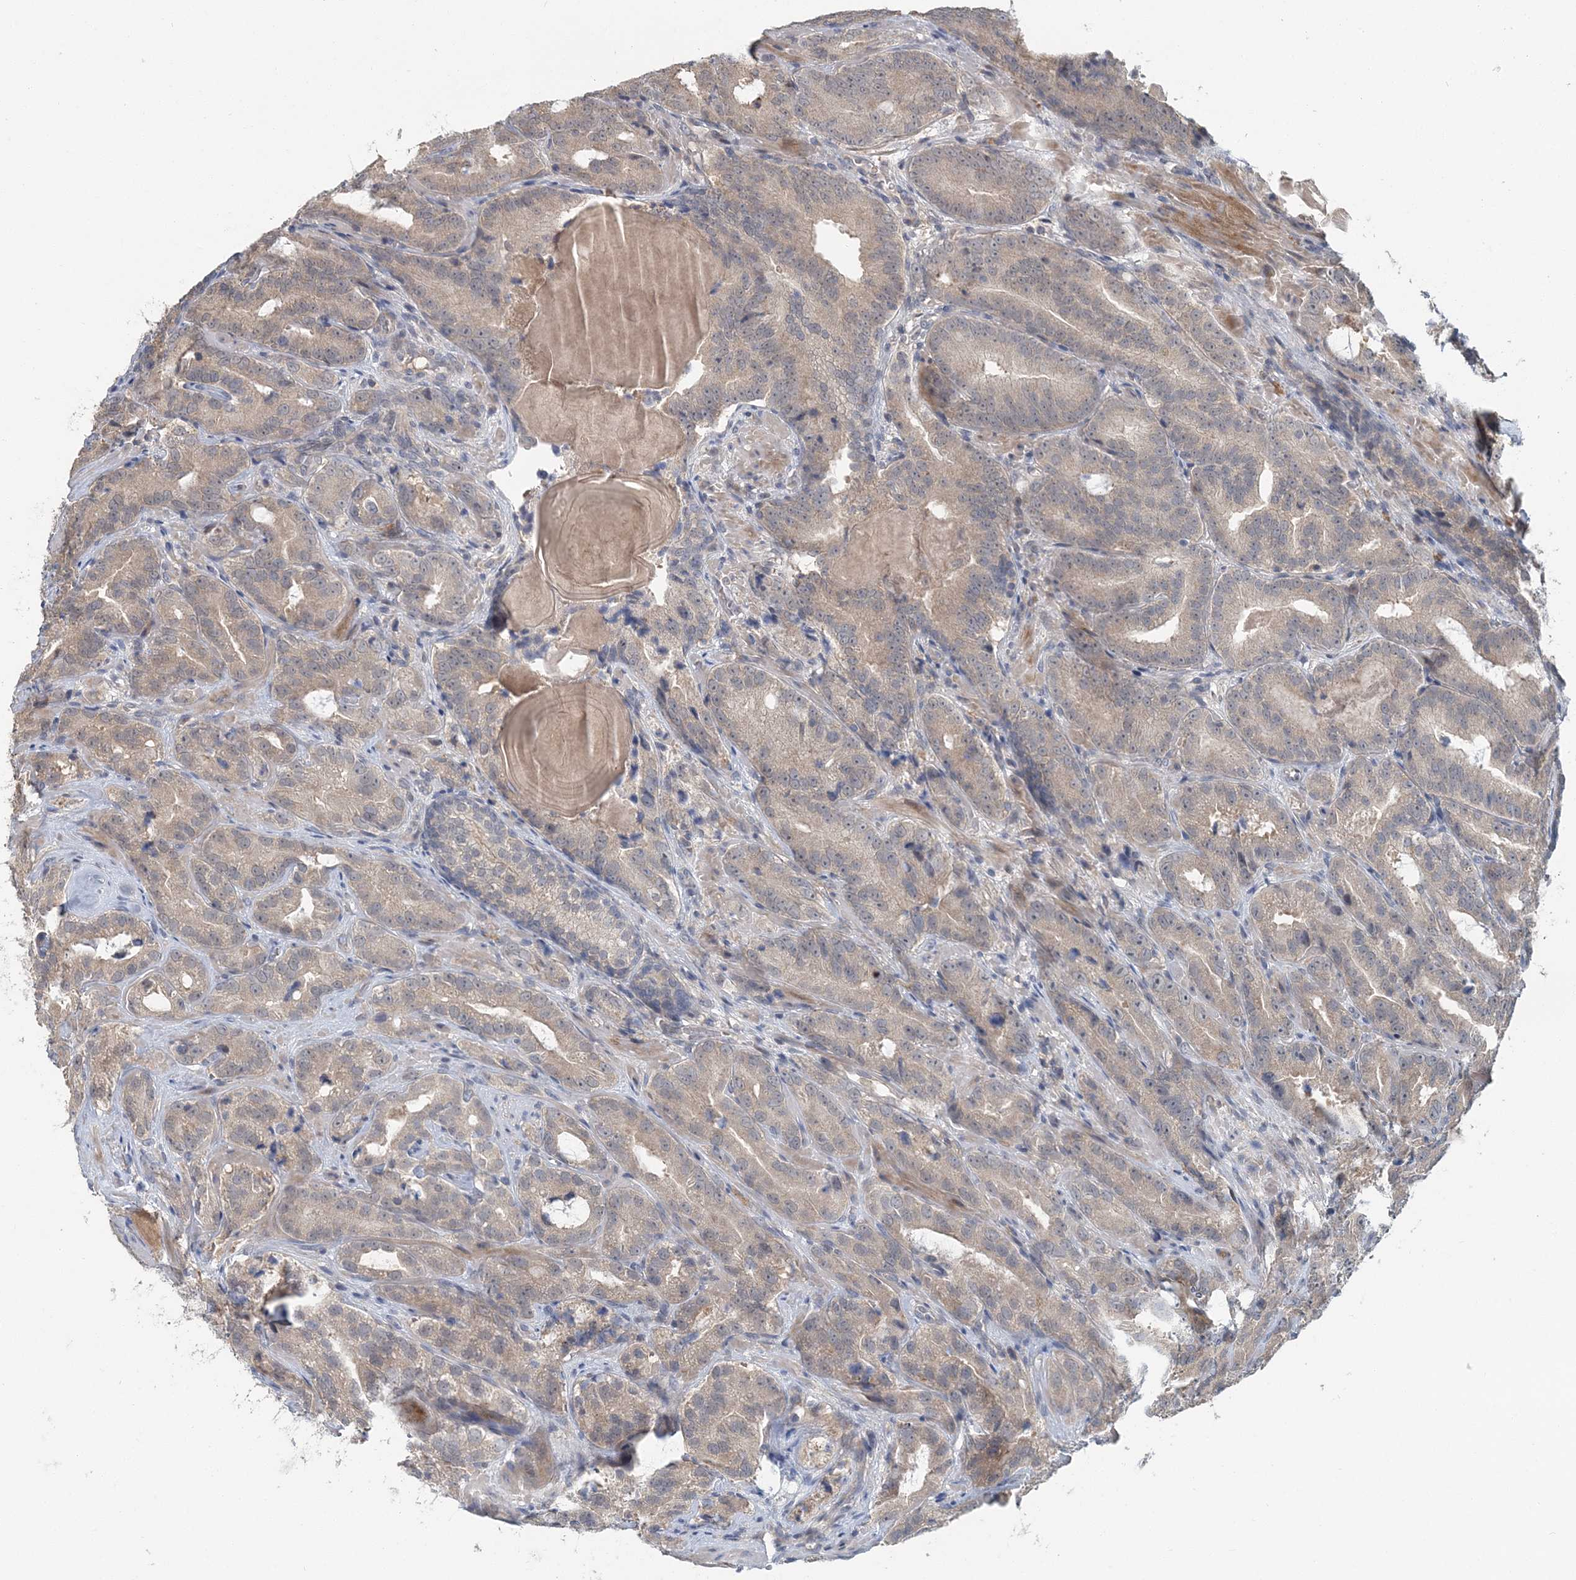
{"staining": {"intensity": "negative", "quantity": "none", "location": "none"}, "tissue": "prostate cancer", "cell_type": "Tumor cells", "image_type": "cancer", "snomed": [{"axis": "morphology", "description": "Adenocarcinoma, High grade"}, {"axis": "topography", "description": "Prostate"}], "caption": "High power microscopy image of an immunohistochemistry (IHC) micrograph of prostate cancer (adenocarcinoma (high-grade)), revealing no significant staining in tumor cells.", "gene": "RNF25", "patient": {"sex": "male", "age": 57}}